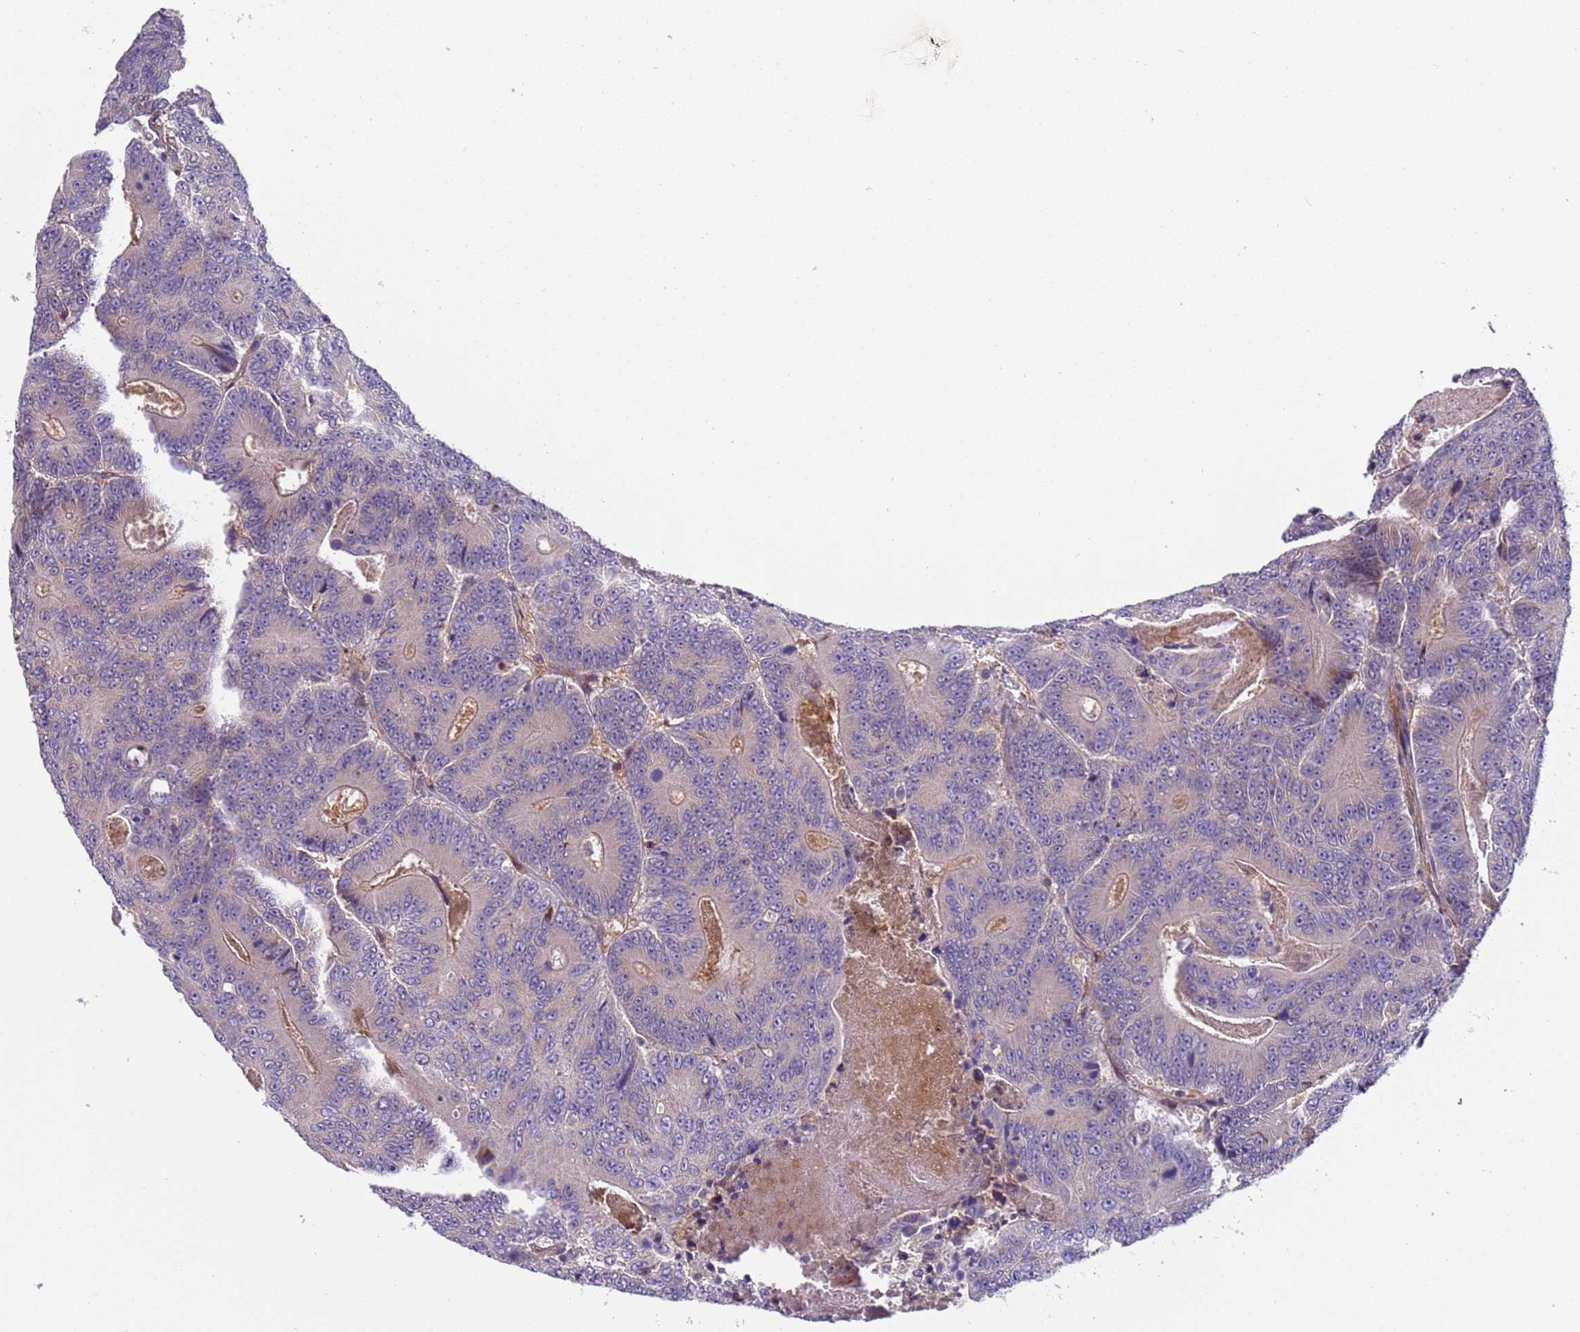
{"staining": {"intensity": "negative", "quantity": "none", "location": "none"}, "tissue": "colorectal cancer", "cell_type": "Tumor cells", "image_type": "cancer", "snomed": [{"axis": "morphology", "description": "Adenocarcinoma, NOS"}, {"axis": "topography", "description": "Colon"}], "caption": "Immunohistochemical staining of adenocarcinoma (colorectal) demonstrates no significant positivity in tumor cells. Brightfield microscopy of immunohistochemistry (IHC) stained with DAB (3,3'-diaminobenzidine) (brown) and hematoxylin (blue), captured at high magnification.", "gene": "PARP16", "patient": {"sex": "male", "age": 83}}